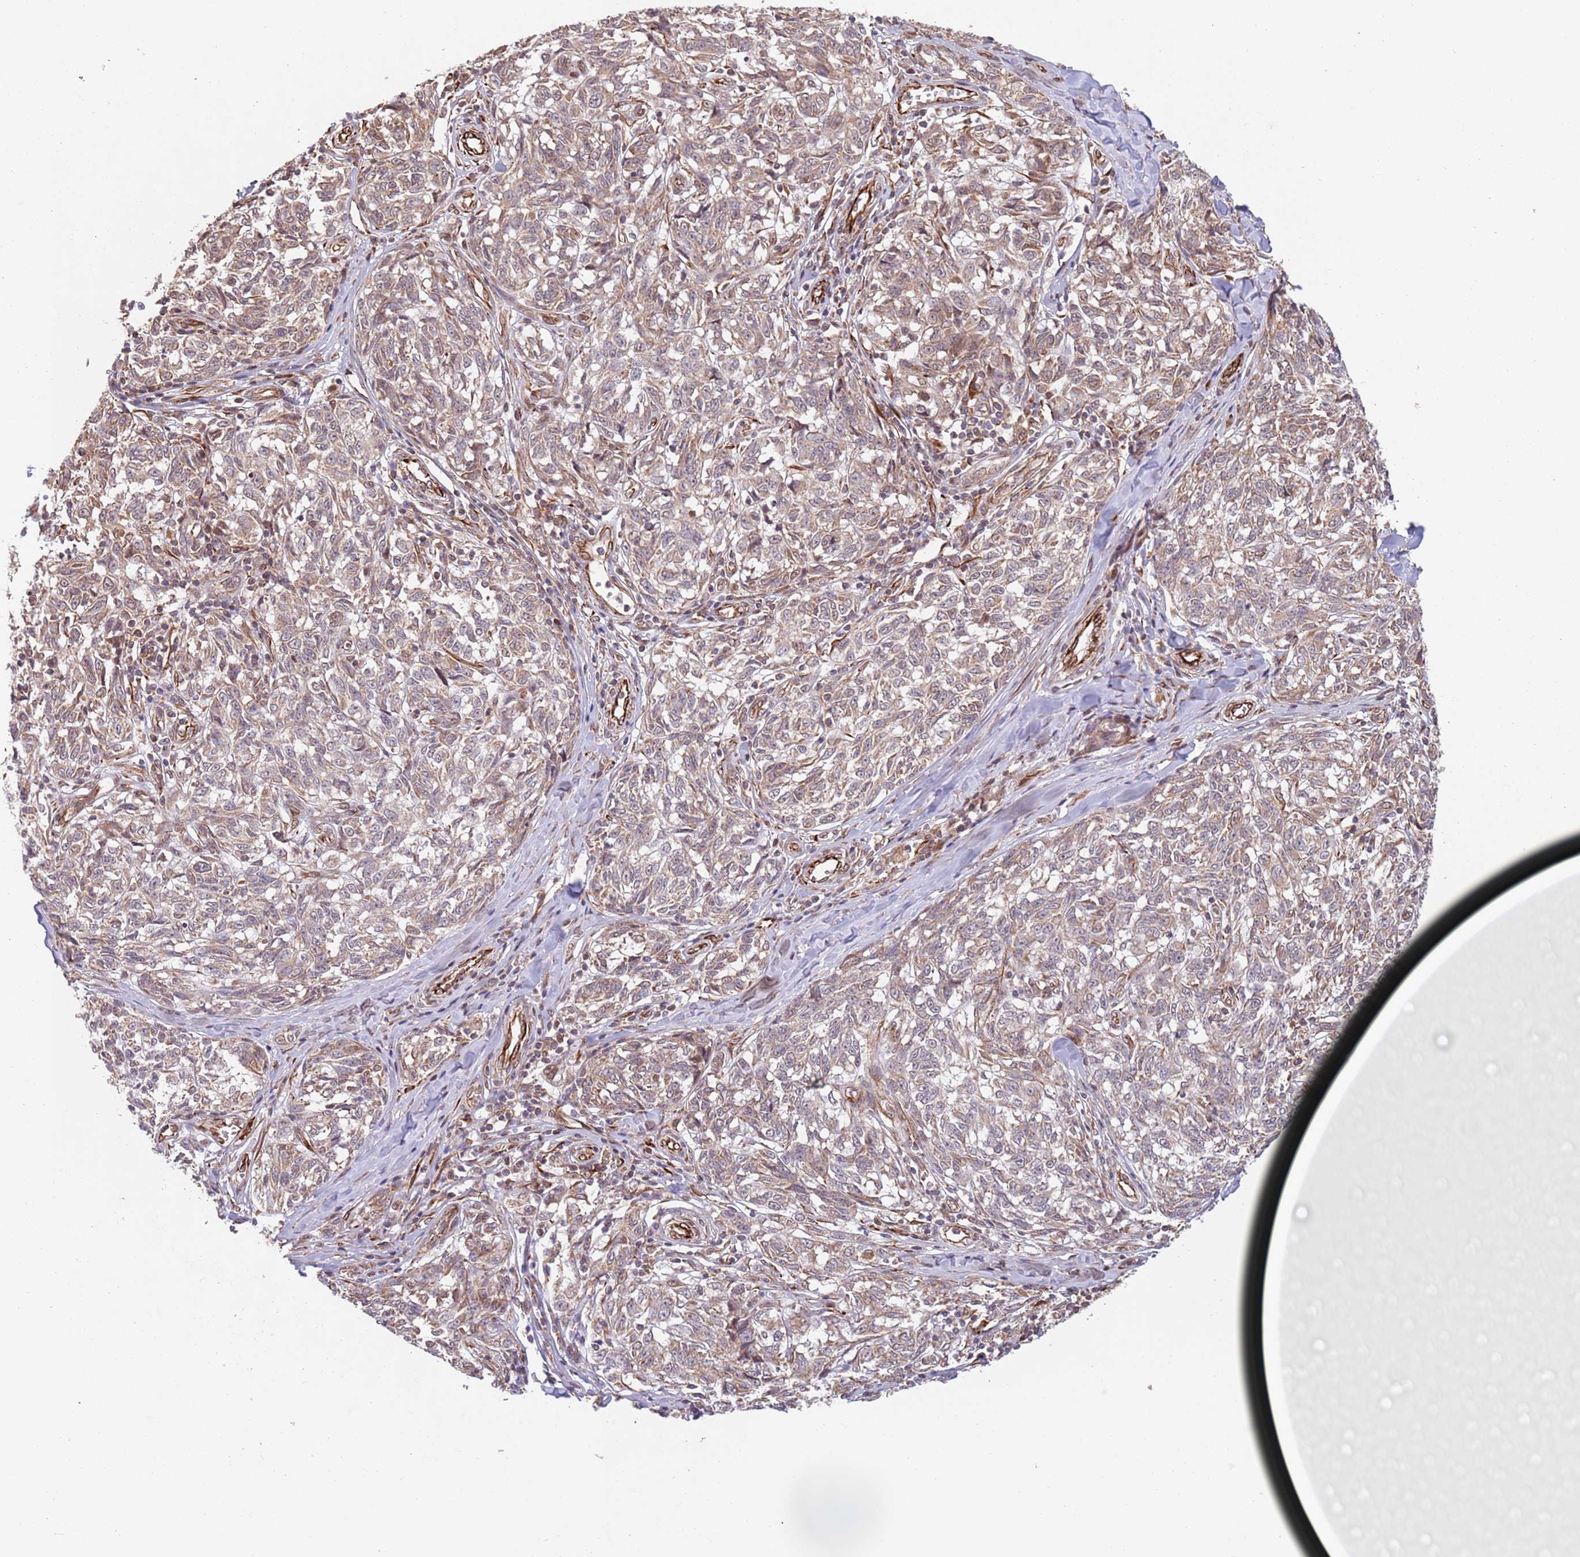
{"staining": {"intensity": "weak", "quantity": "25%-75%", "location": "cytoplasmic/membranous"}, "tissue": "melanoma", "cell_type": "Tumor cells", "image_type": "cancer", "snomed": [{"axis": "morphology", "description": "Normal tissue, NOS"}, {"axis": "morphology", "description": "Malignant melanoma, NOS"}, {"axis": "topography", "description": "Skin"}], "caption": "Immunohistochemistry (DAB (3,3'-diaminobenzidine)) staining of human melanoma demonstrates weak cytoplasmic/membranous protein positivity in approximately 25%-75% of tumor cells. The staining was performed using DAB (3,3'-diaminobenzidine), with brown indicating positive protein expression. Nuclei are stained blue with hematoxylin.", "gene": "CHD9", "patient": {"sex": "female", "age": 64}}